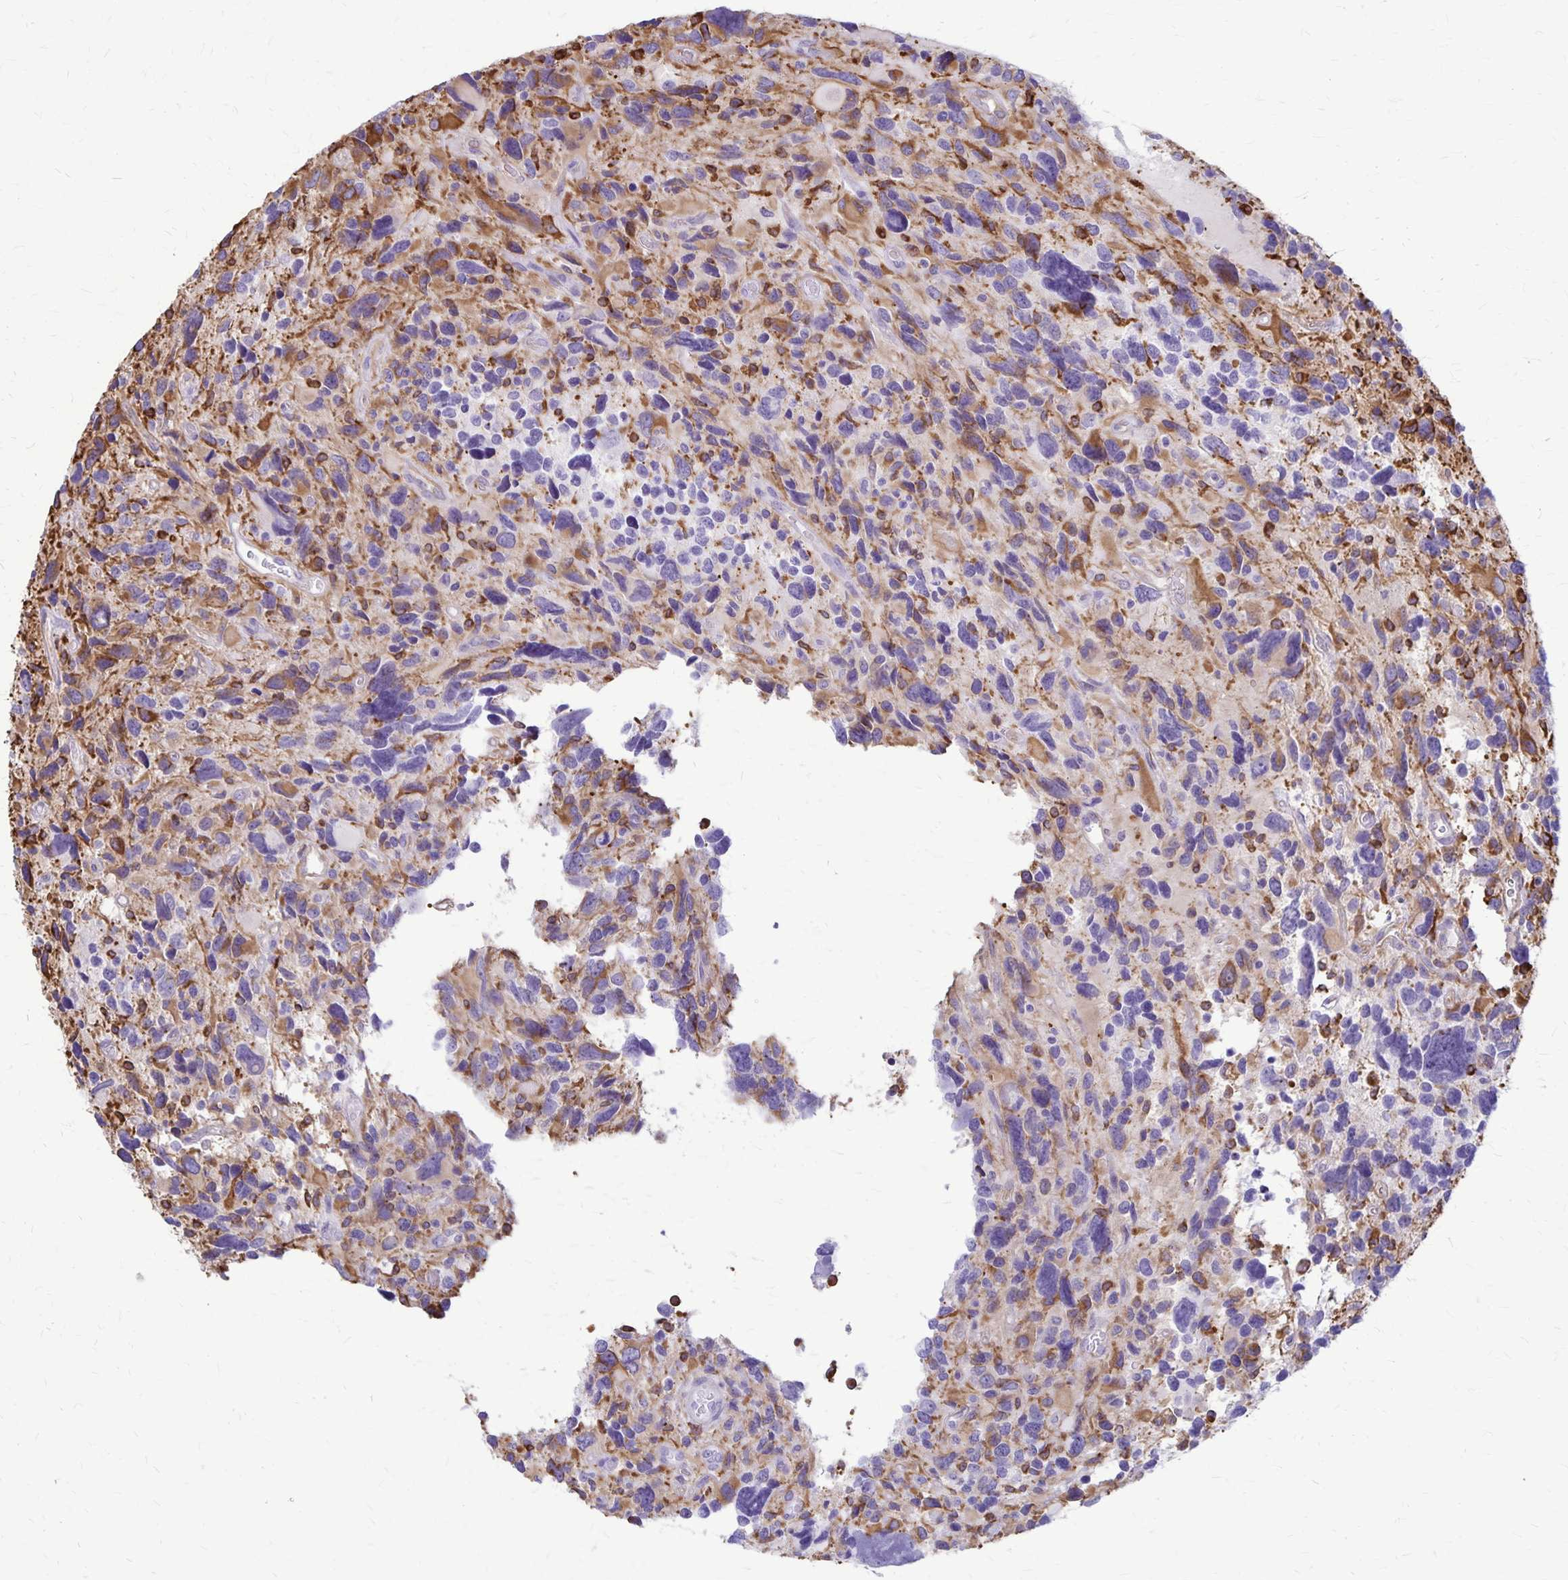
{"staining": {"intensity": "negative", "quantity": "none", "location": "none"}, "tissue": "glioma", "cell_type": "Tumor cells", "image_type": "cancer", "snomed": [{"axis": "morphology", "description": "Glioma, malignant, High grade"}, {"axis": "topography", "description": "Brain"}], "caption": "High power microscopy histopathology image of an IHC micrograph of malignant high-grade glioma, revealing no significant staining in tumor cells.", "gene": "RTN1", "patient": {"sex": "male", "age": 46}}